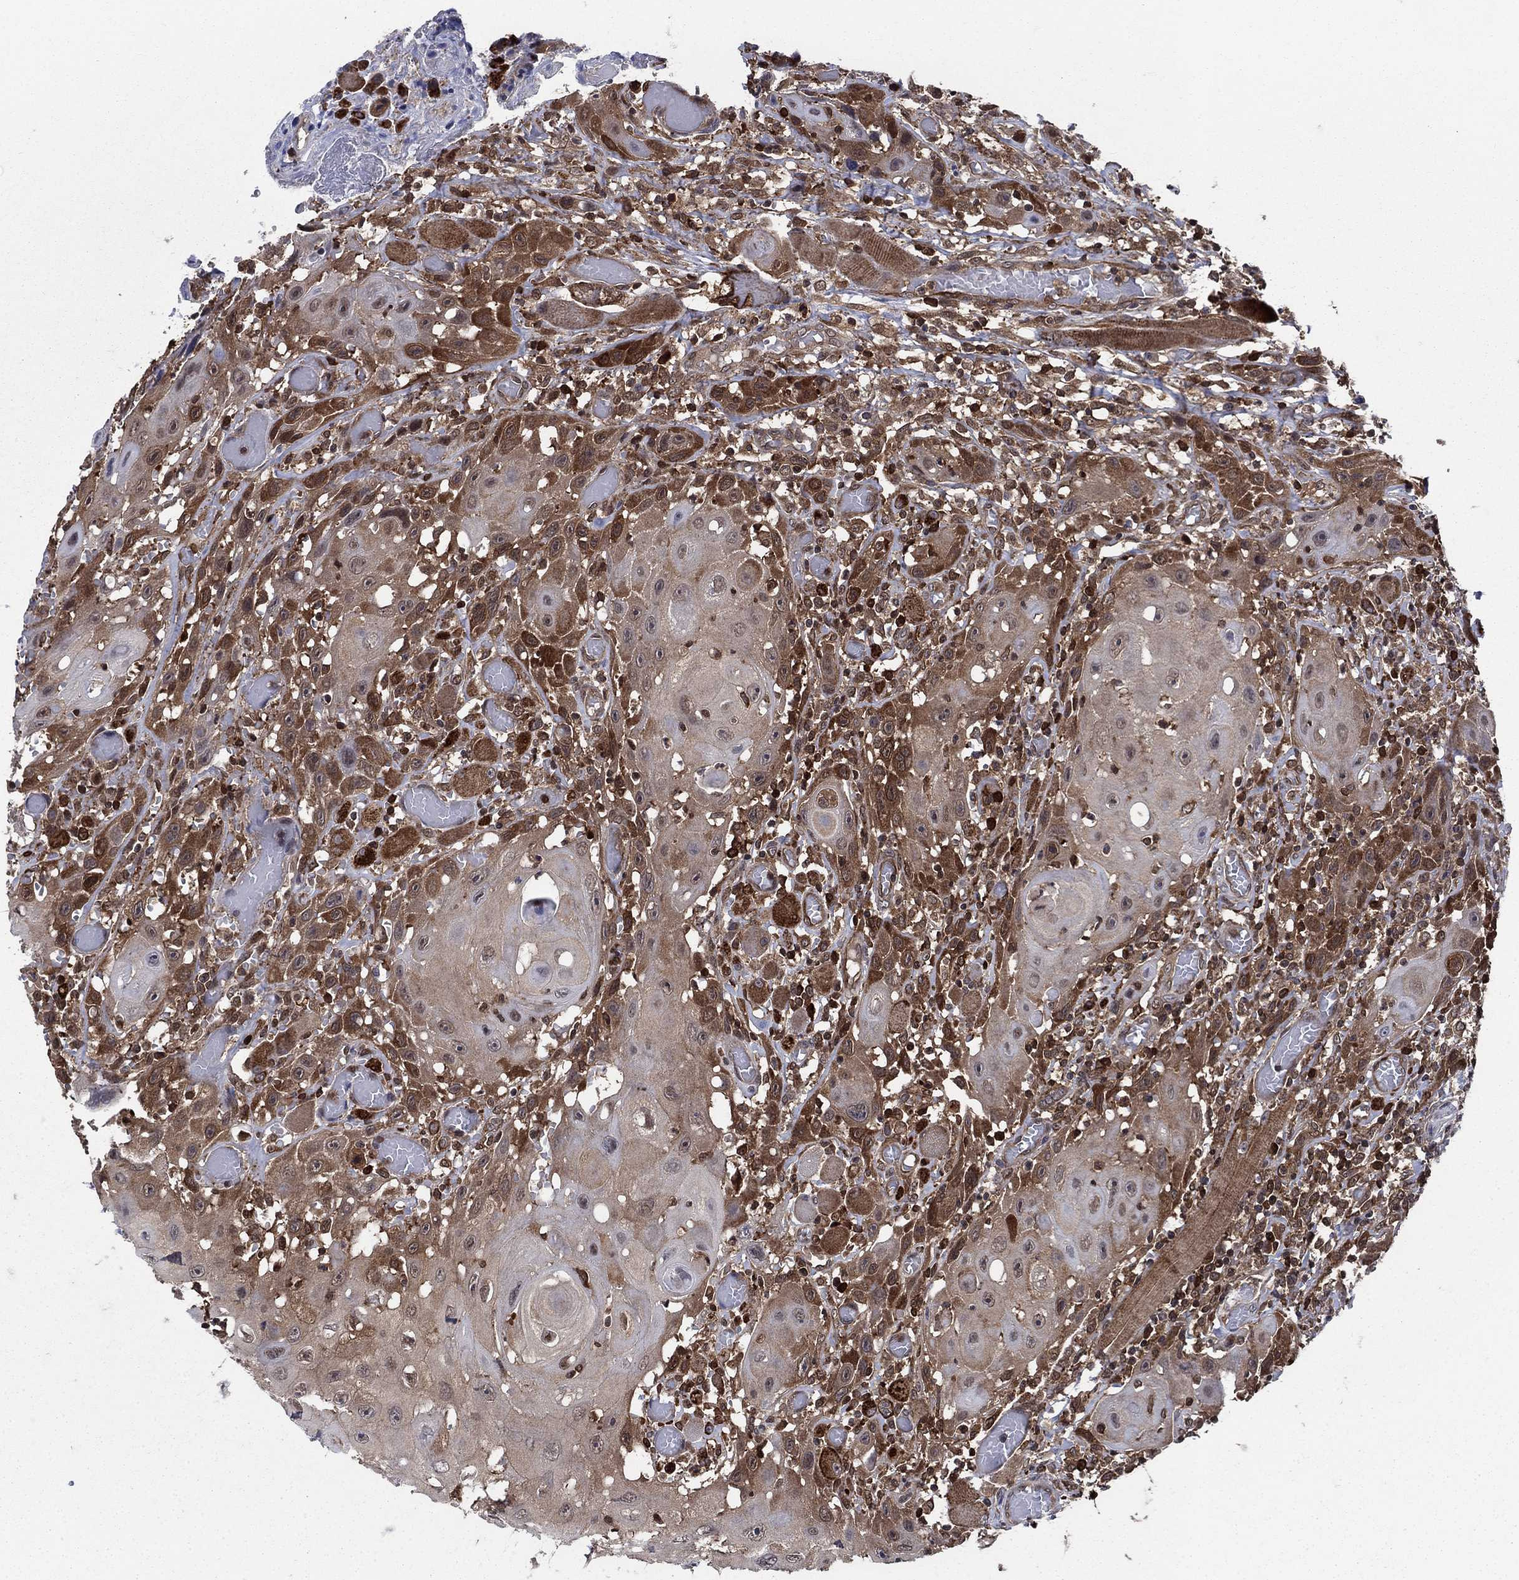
{"staining": {"intensity": "strong", "quantity": "25%-75%", "location": "cytoplasmic/membranous"}, "tissue": "head and neck cancer", "cell_type": "Tumor cells", "image_type": "cancer", "snomed": [{"axis": "morphology", "description": "Normal tissue, NOS"}, {"axis": "morphology", "description": "Squamous cell carcinoma, NOS"}, {"axis": "topography", "description": "Oral tissue"}, {"axis": "topography", "description": "Head-Neck"}], "caption": "The image shows a brown stain indicating the presence of a protein in the cytoplasmic/membranous of tumor cells in squamous cell carcinoma (head and neck).", "gene": "CACYBP", "patient": {"sex": "male", "age": 71}}